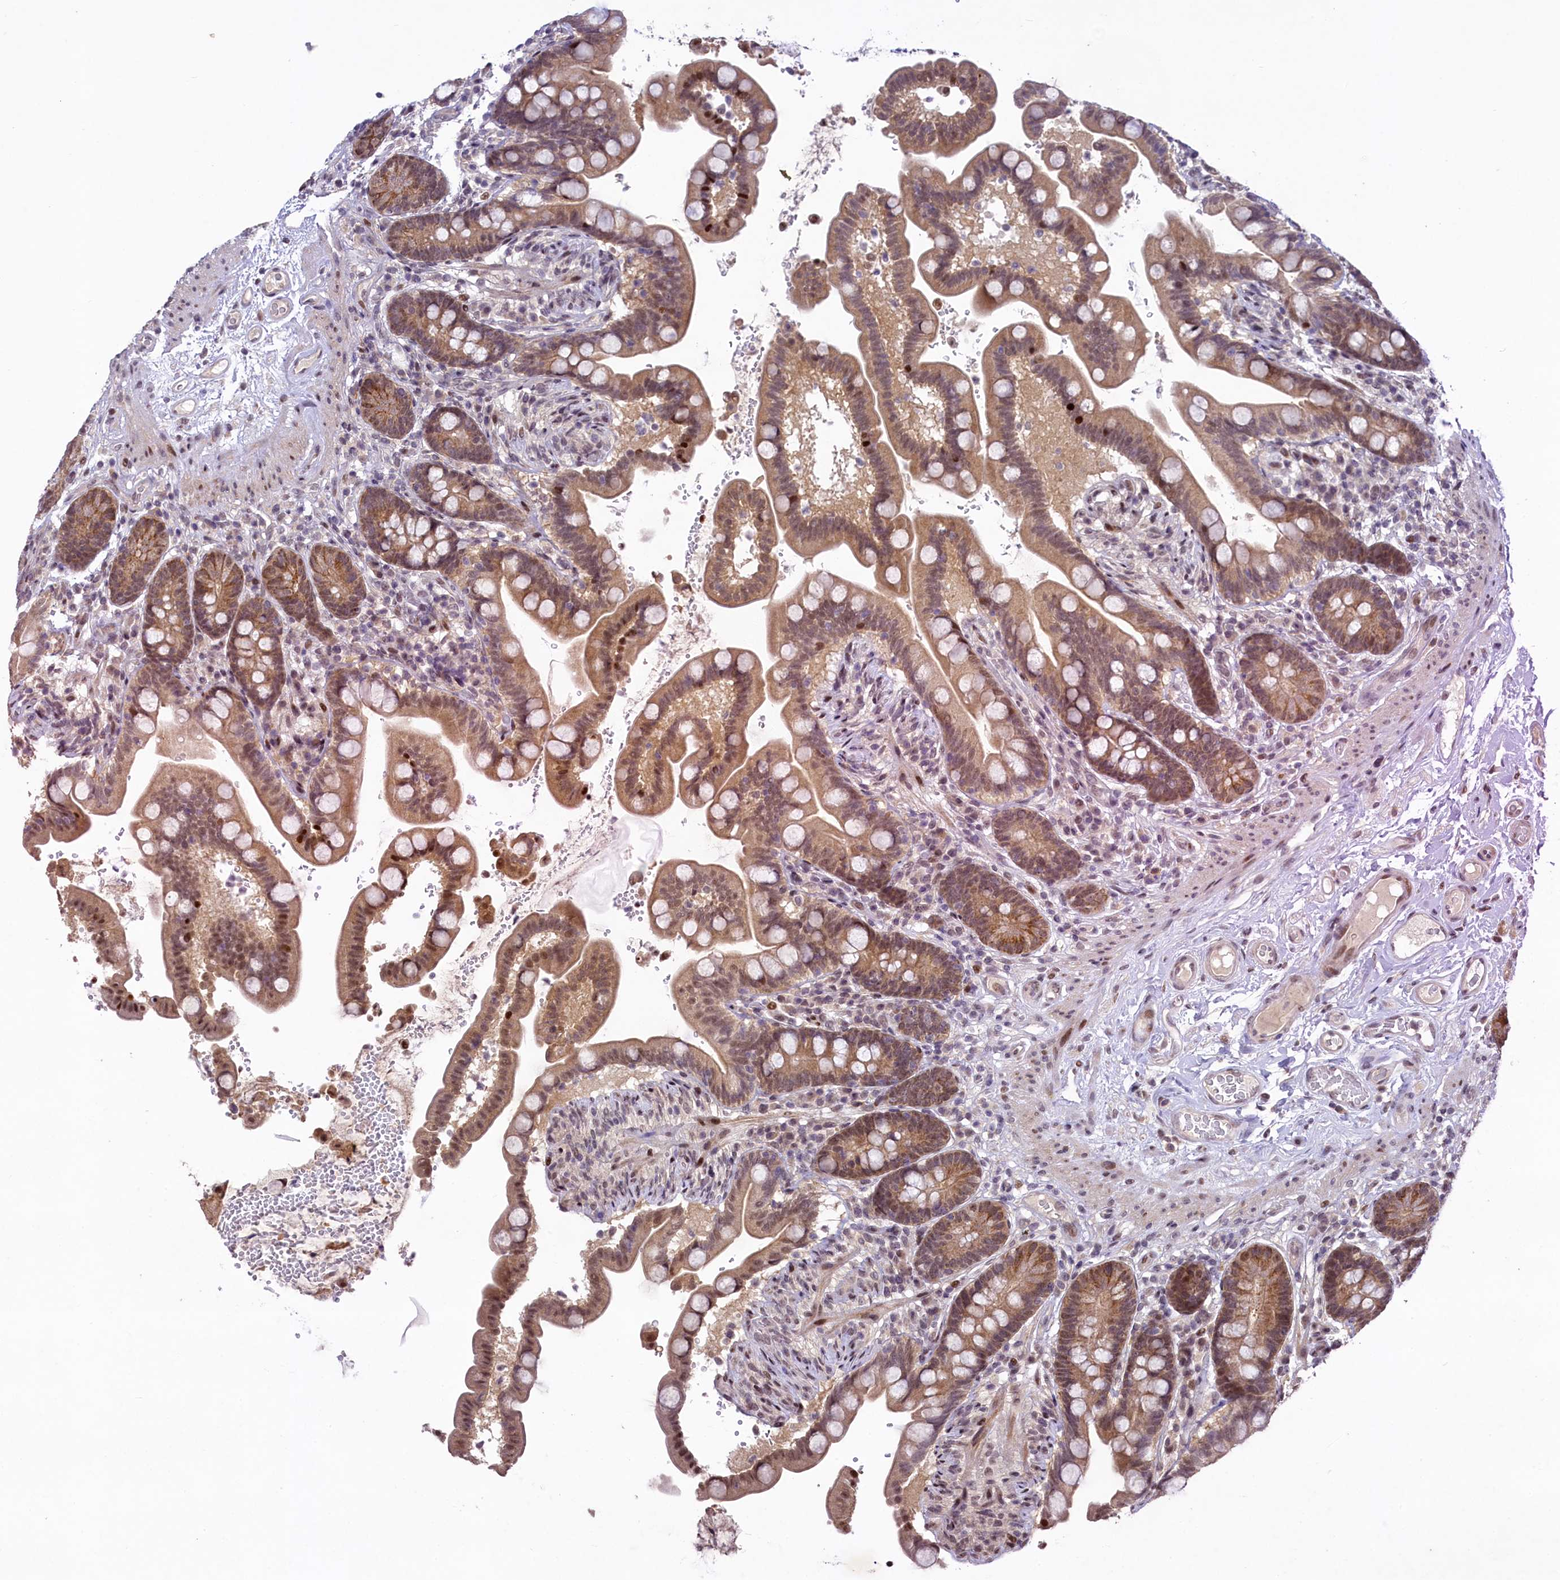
{"staining": {"intensity": "moderate", "quantity": ">75%", "location": "cytoplasmic/membranous,nuclear"}, "tissue": "colon", "cell_type": "Endothelial cells", "image_type": "normal", "snomed": [{"axis": "morphology", "description": "Normal tissue, NOS"}, {"axis": "topography", "description": "Smooth muscle"}, {"axis": "topography", "description": "Colon"}], "caption": "Protein staining exhibits moderate cytoplasmic/membranous,nuclear expression in about >75% of endothelial cells in normal colon.", "gene": "ANKS3", "patient": {"sex": "male", "age": 73}}